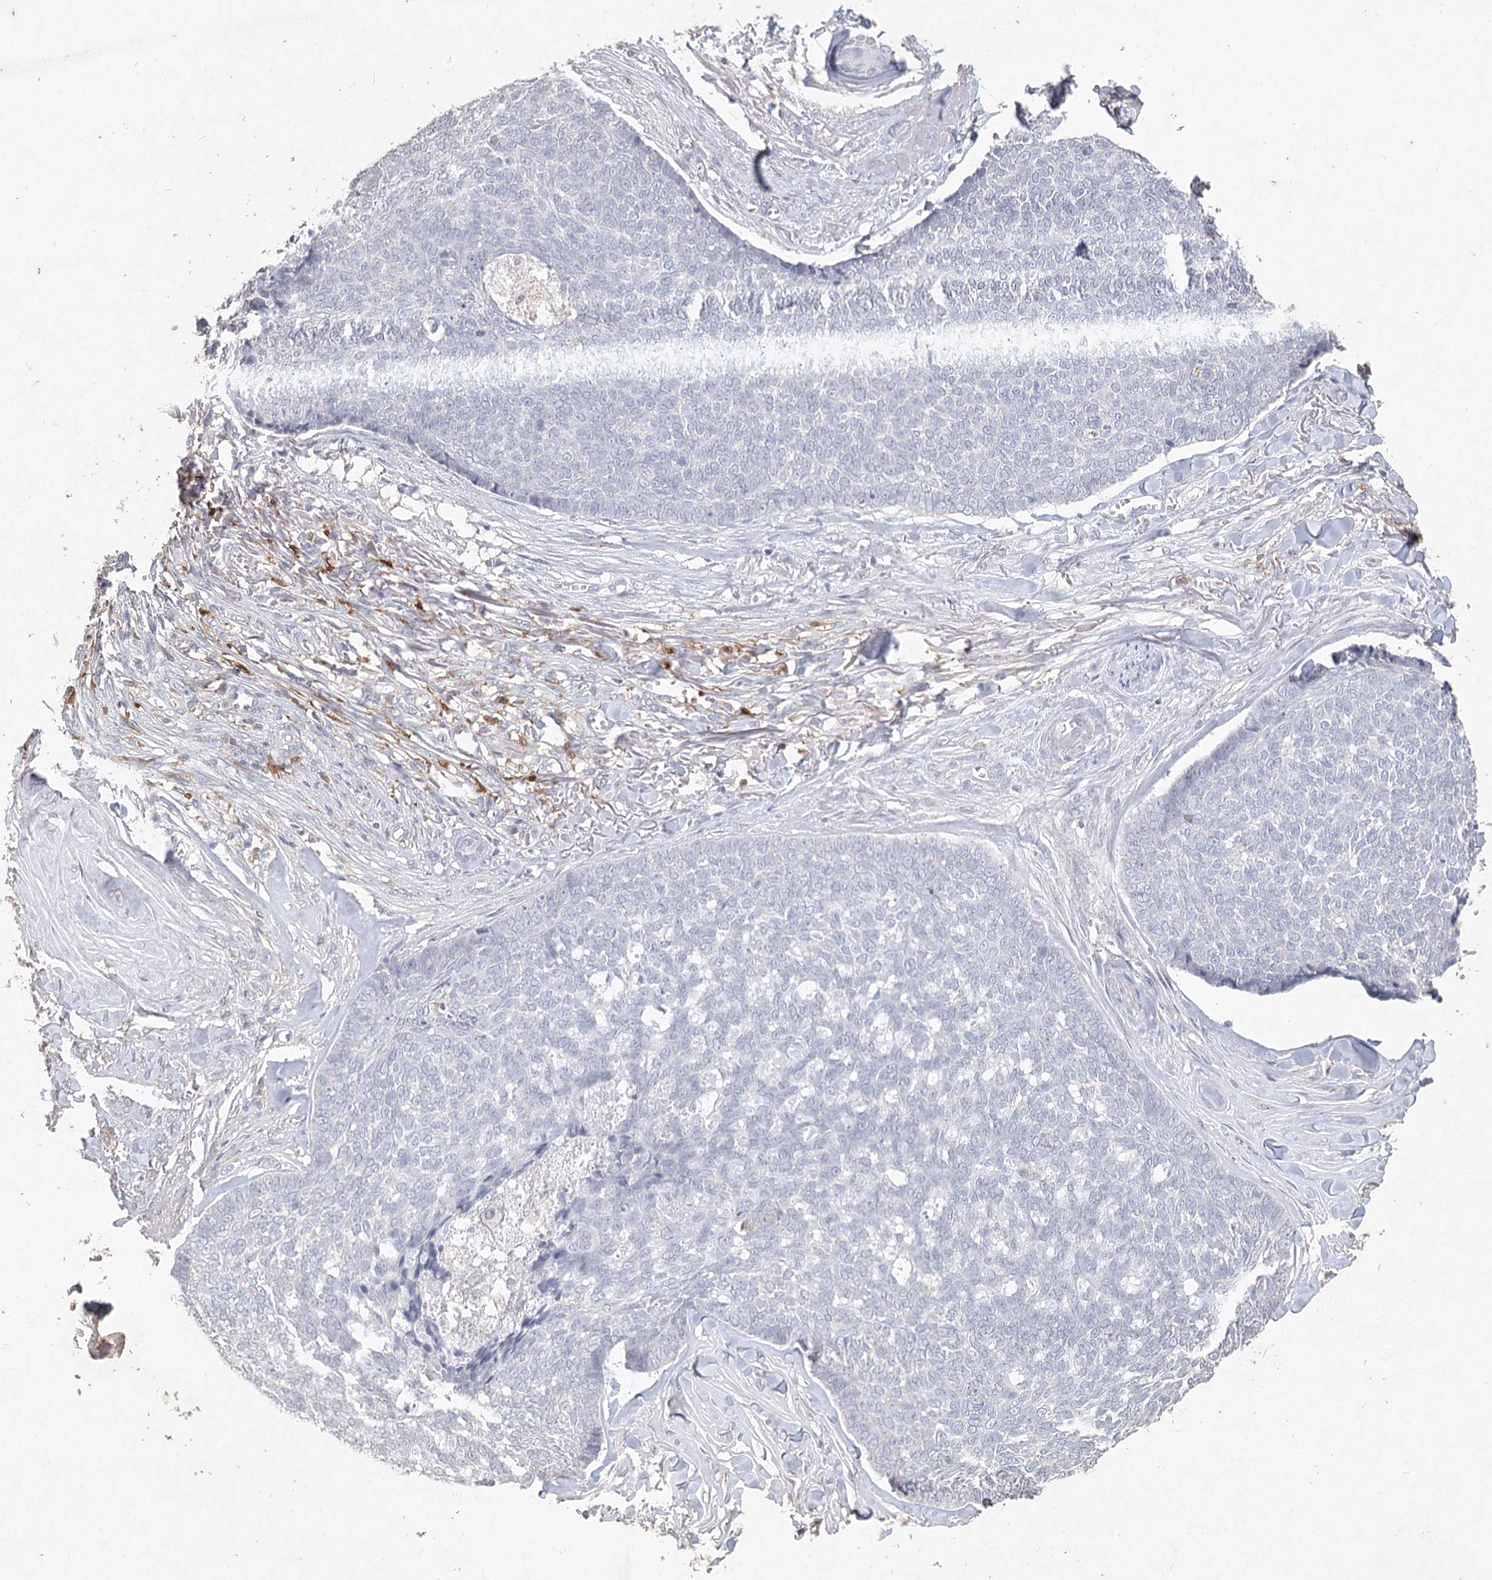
{"staining": {"intensity": "negative", "quantity": "none", "location": "none"}, "tissue": "skin cancer", "cell_type": "Tumor cells", "image_type": "cancer", "snomed": [{"axis": "morphology", "description": "Basal cell carcinoma"}, {"axis": "topography", "description": "Skin"}], "caption": "Immunohistochemistry (IHC) image of human skin cancer stained for a protein (brown), which displays no positivity in tumor cells. Nuclei are stained in blue.", "gene": "ARSI", "patient": {"sex": "male", "age": 84}}